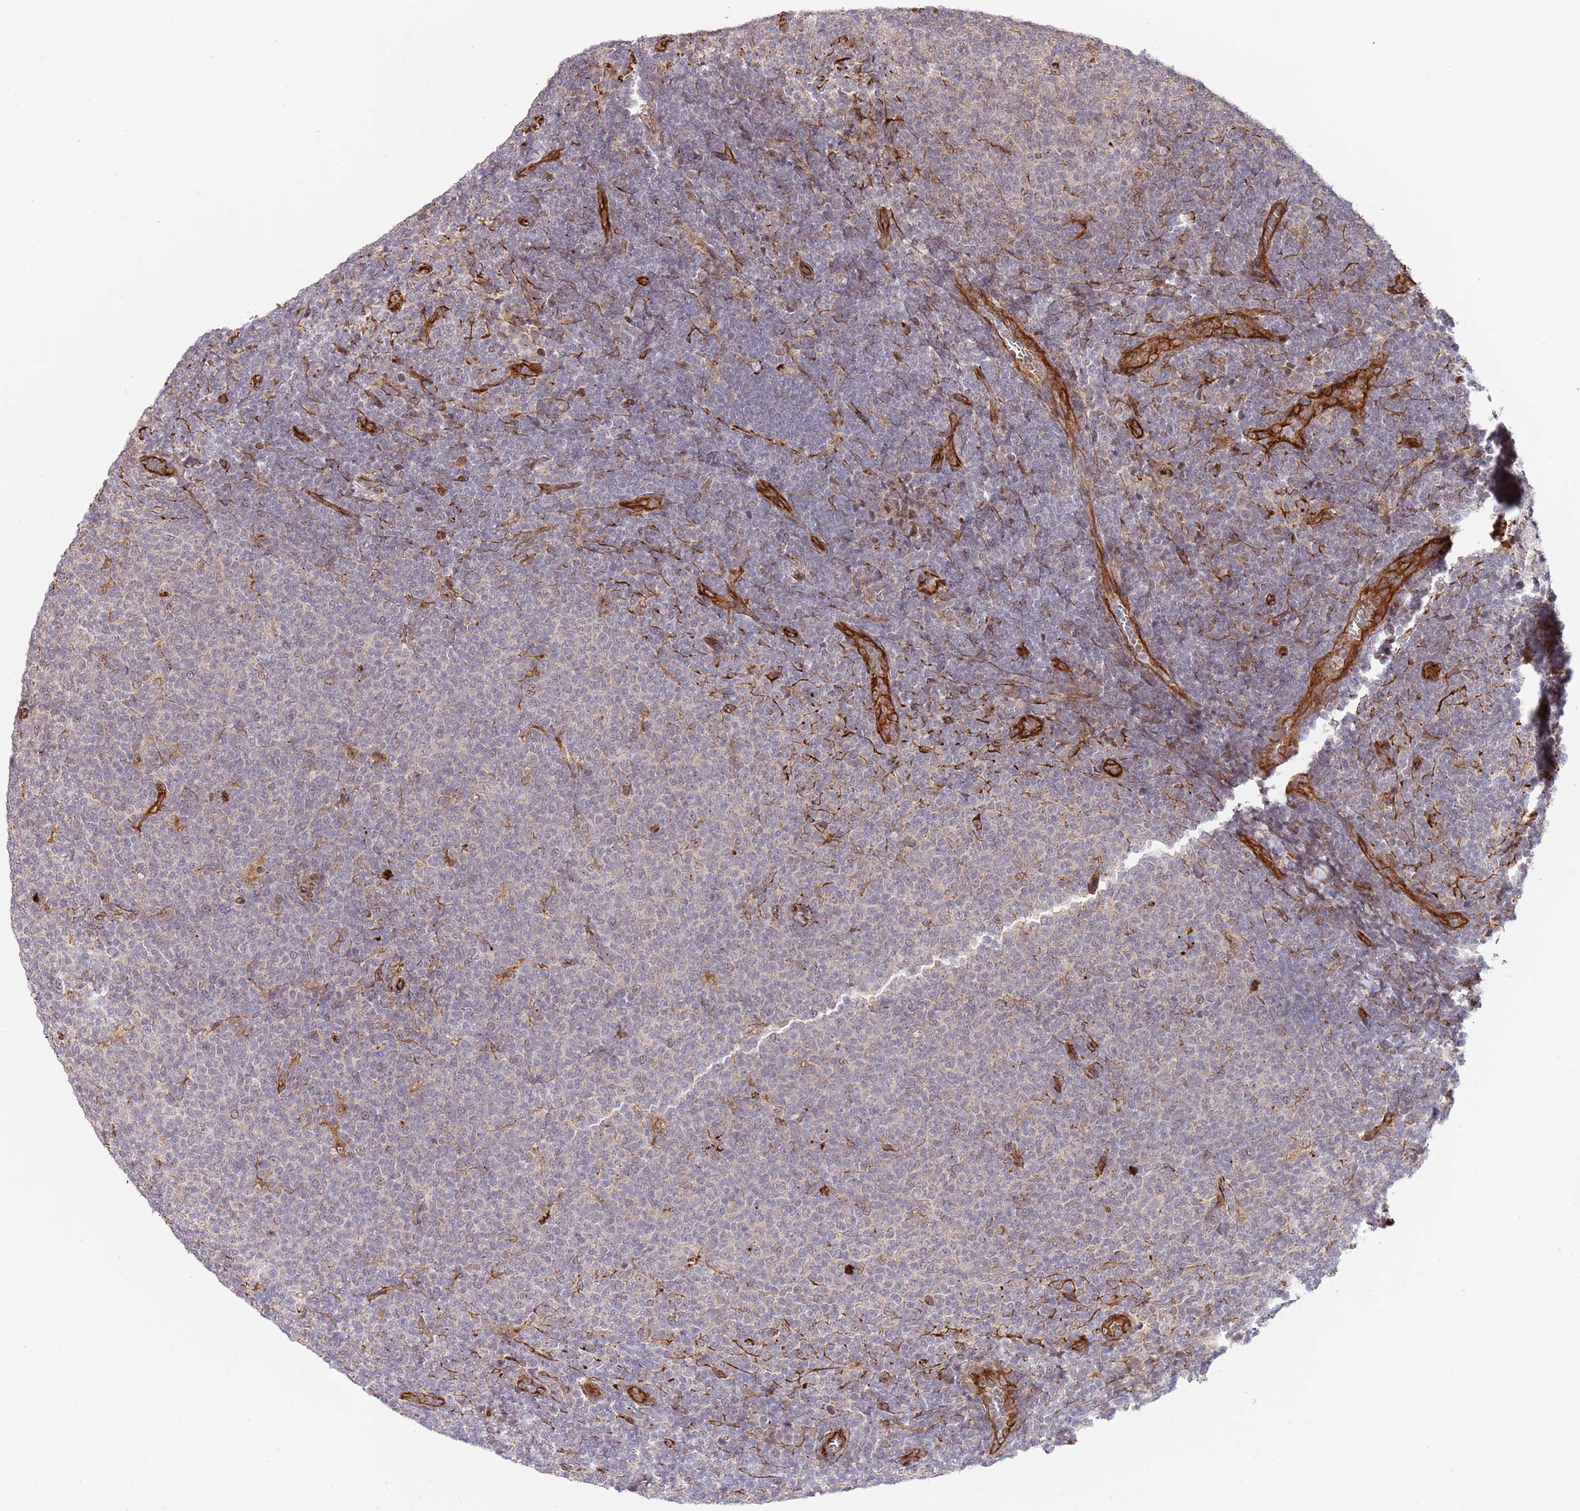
{"staining": {"intensity": "negative", "quantity": "none", "location": "none"}, "tissue": "lymphoma", "cell_type": "Tumor cells", "image_type": "cancer", "snomed": [{"axis": "morphology", "description": "Malignant lymphoma, non-Hodgkin's type, Low grade"}, {"axis": "topography", "description": "Lymph node"}], "caption": "Immunohistochemistry (IHC) of malignant lymphoma, non-Hodgkin's type (low-grade) displays no positivity in tumor cells.", "gene": "NEK3", "patient": {"sex": "male", "age": 66}}